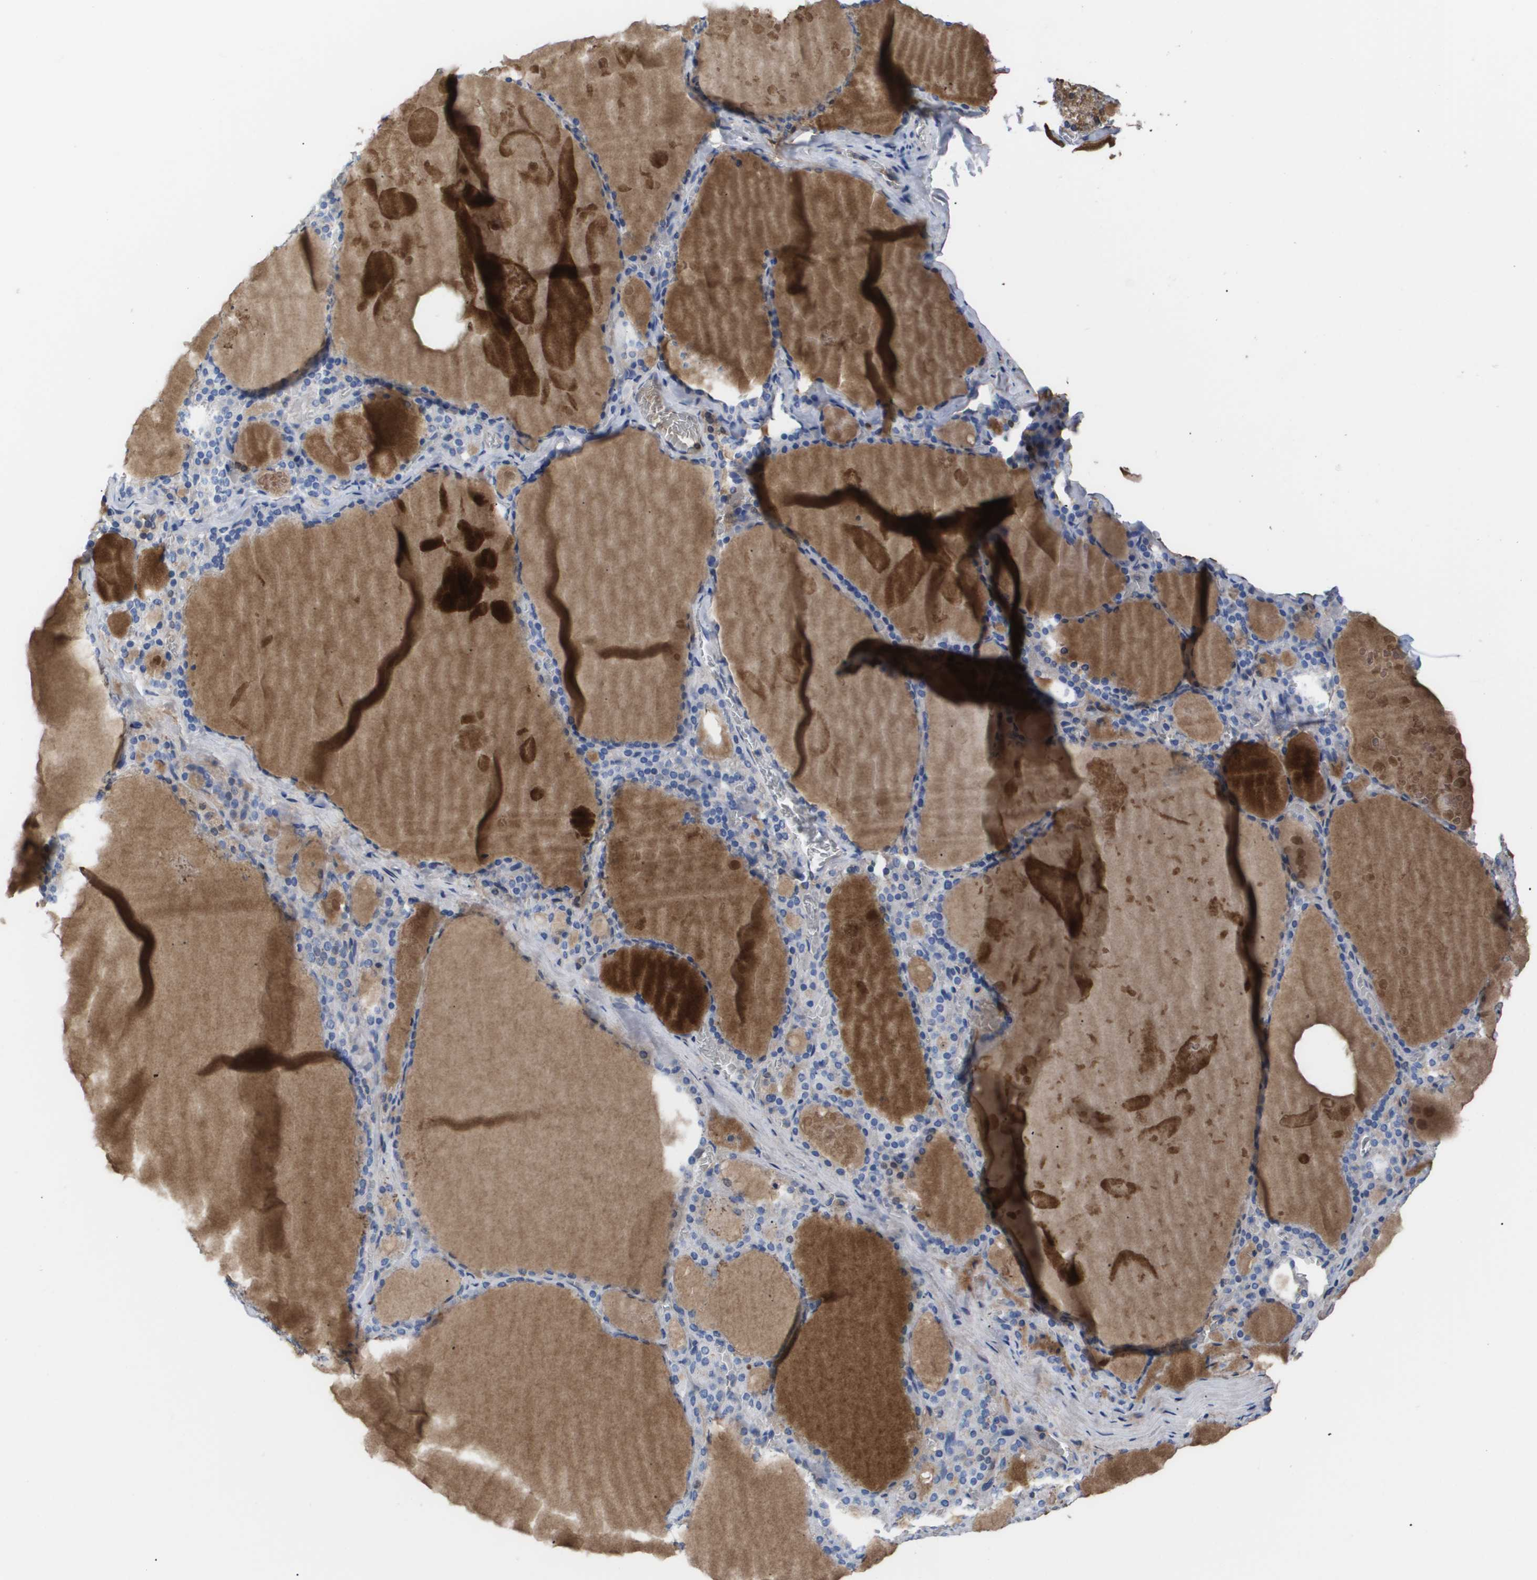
{"staining": {"intensity": "negative", "quantity": "none", "location": "none"}, "tissue": "thyroid gland", "cell_type": "Glandular cells", "image_type": "normal", "snomed": [{"axis": "morphology", "description": "Normal tissue, NOS"}, {"axis": "topography", "description": "Thyroid gland"}], "caption": "Immunohistochemistry (IHC) micrograph of benign human thyroid gland stained for a protein (brown), which shows no positivity in glandular cells.", "gene": "SERPINA6", "patient": {"sex": "male", "age": 56}}